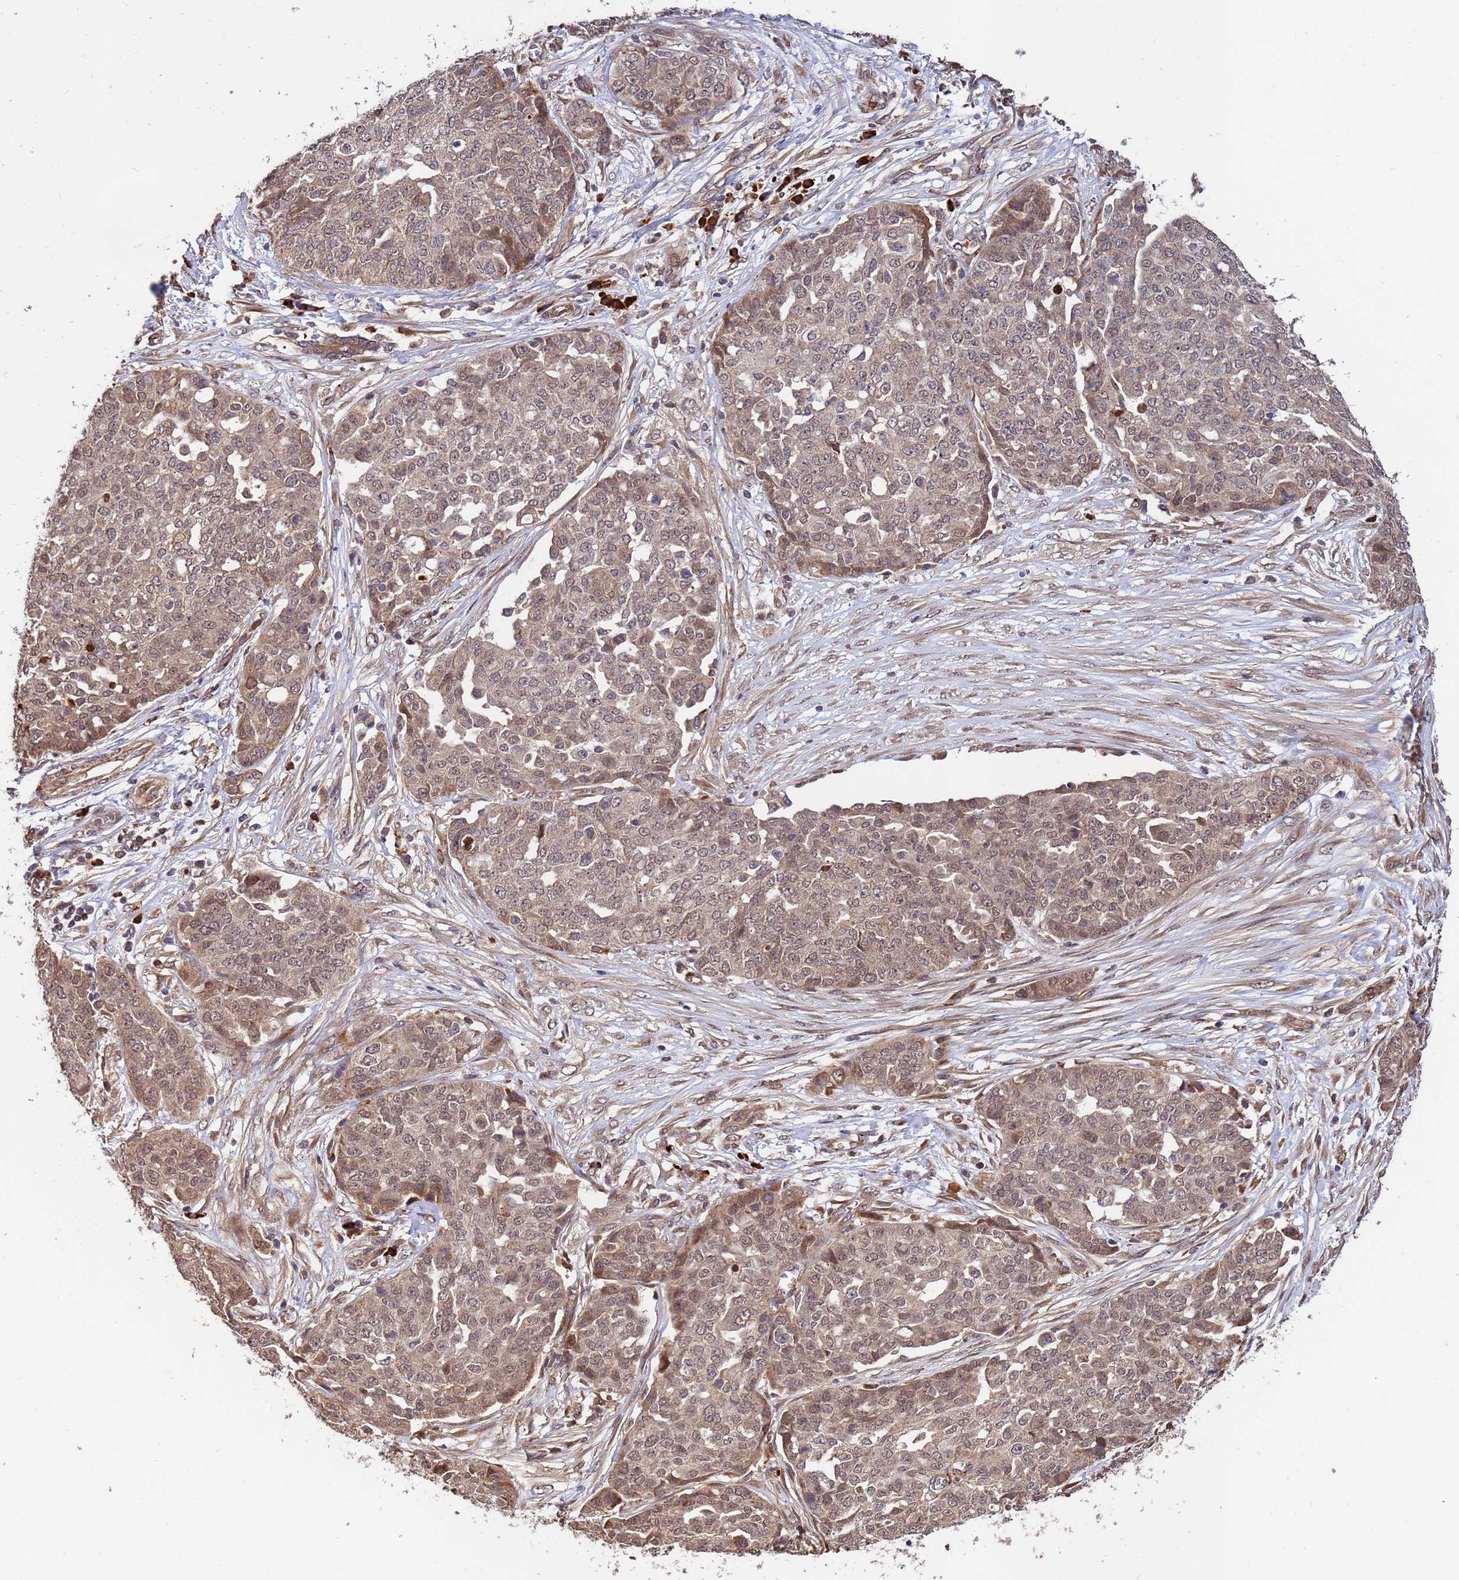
{"staining": {"intensity": "weak", "quantity": "25%-75%", "location": "cytoplasmic/membranous,nuclear"}, "tissue": "ovarian cancer", "cell_type": "Tumor cells", "image_type": "cancer", "snomed": [{"axis": "morphology", "description": "Cystadenocarcinoma, serous, NOS"}, {"axis": "topography", "description": "Soft tissue"}, {"axis": "topography", "description": "Ovary"}], "caption": "Protein positivity by IHC exhibits weak cytoplasmic/membranous and nuclear staining in approximately 25%-75% of tumor cells in ovarian cancer (serous cystadenocarcinoma). The protein is stained brown, and the nuclei are stained in blue (DAB IHC with brightfield microscopy, high magnification).", "gene": "ZNF619", "patient": {"sex": "female", "age": 57}}